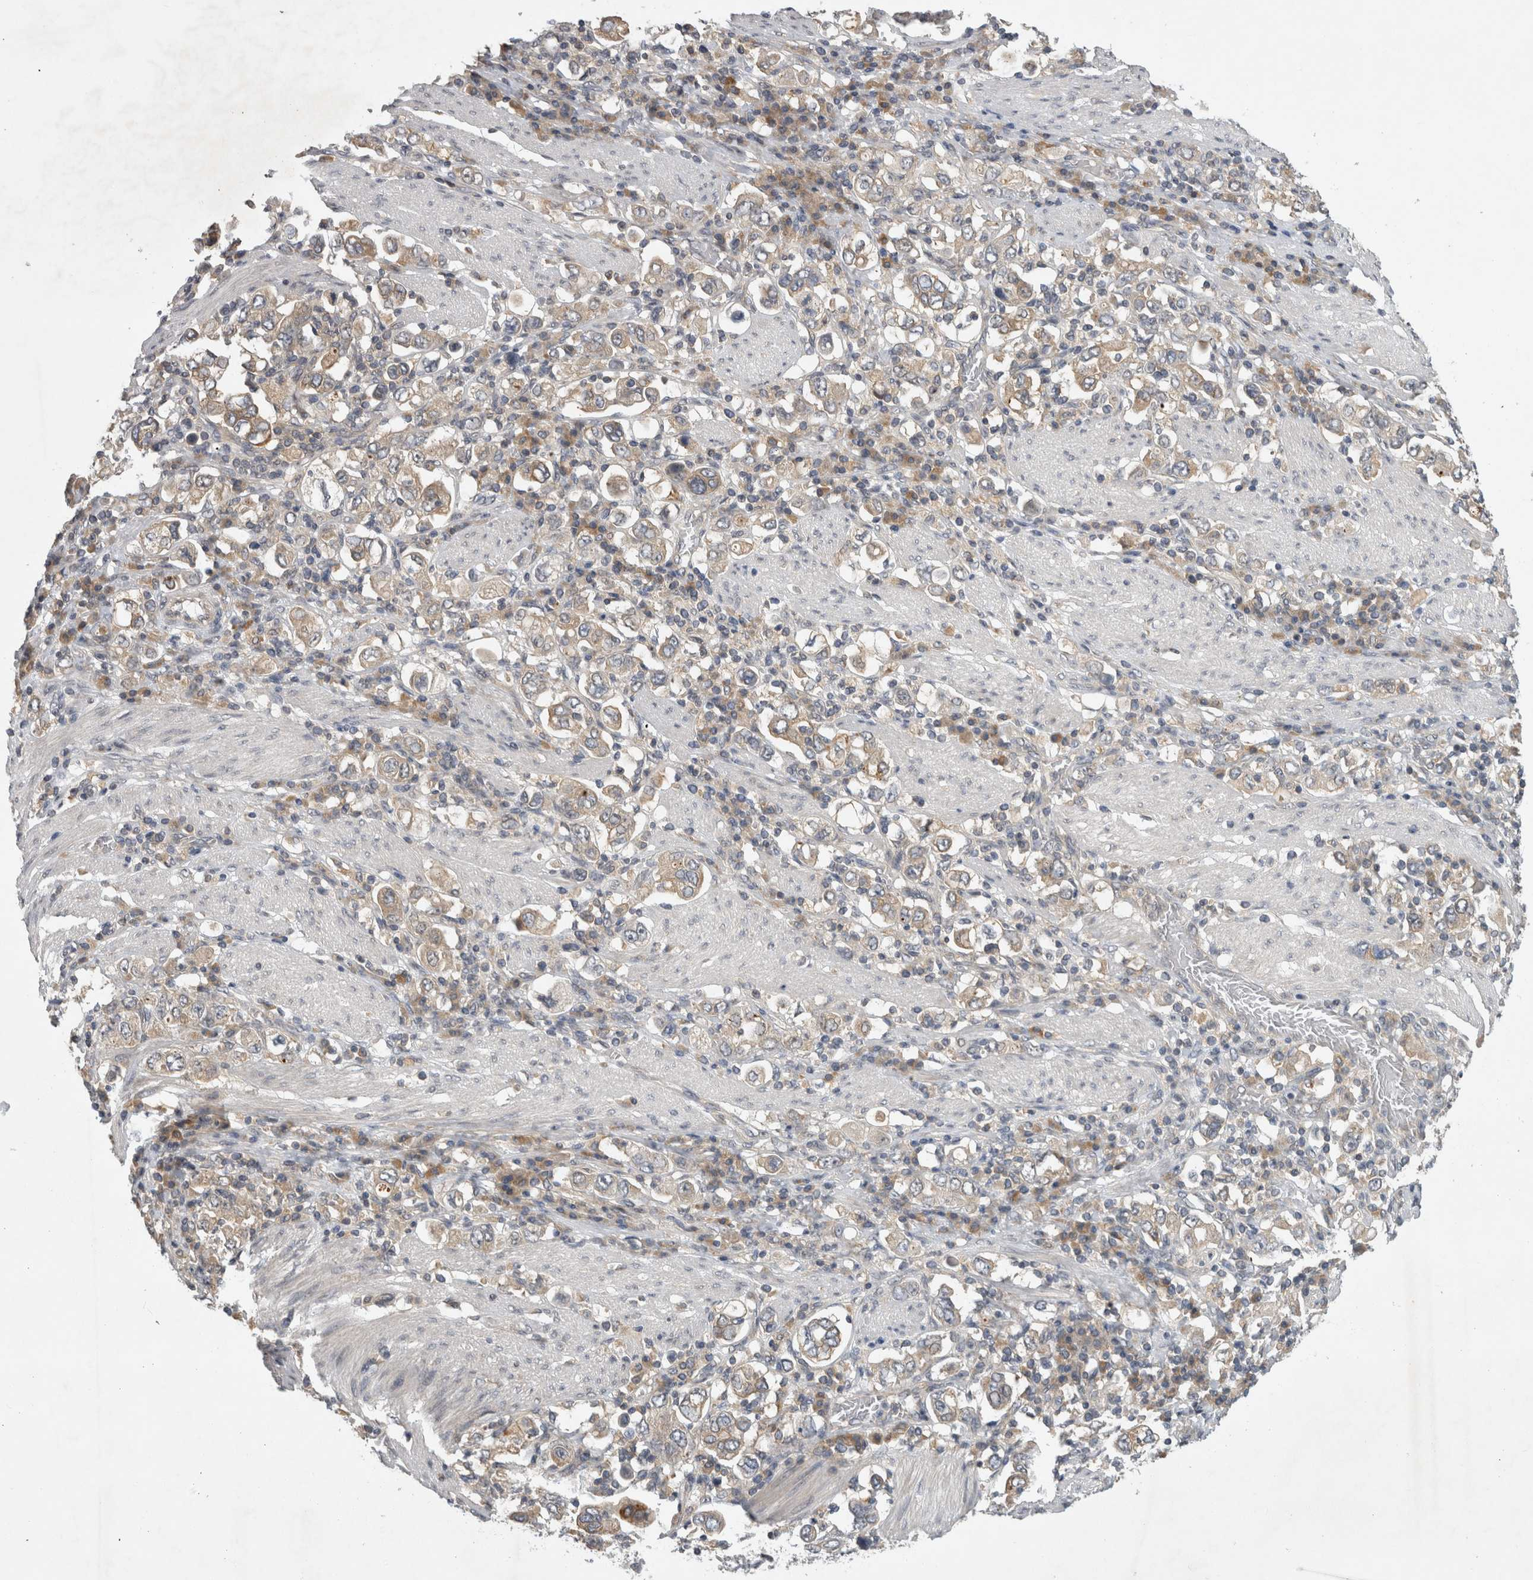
{"staining": {"intensity": "weak", "quantity": "25%-75%", "location": "cytoplasmic/membranous"}, "tissue": "stomach cancer", "cell_type": "Tumor cells", "image_type": "cancer", "snomed": [{"axis": "morphology", "description": "Adenocarcinoma, NOS"}, {"axis": "topography", "description": "Stomach, upper"}], "caption": "Immunohistochemistry micrograph of neoplastic tissue: stomach cancer (adenocarcinoma) stained using immunohistochemistry (IHC) shows low levels of weak protein expression localized specifically in the cytoplasmic/membranous of tumor cells, appearing as a cytoplasmic/membranous brown color.", "gene": "AASDHPPT", "patient": {"sex": "male", "age": 62}}